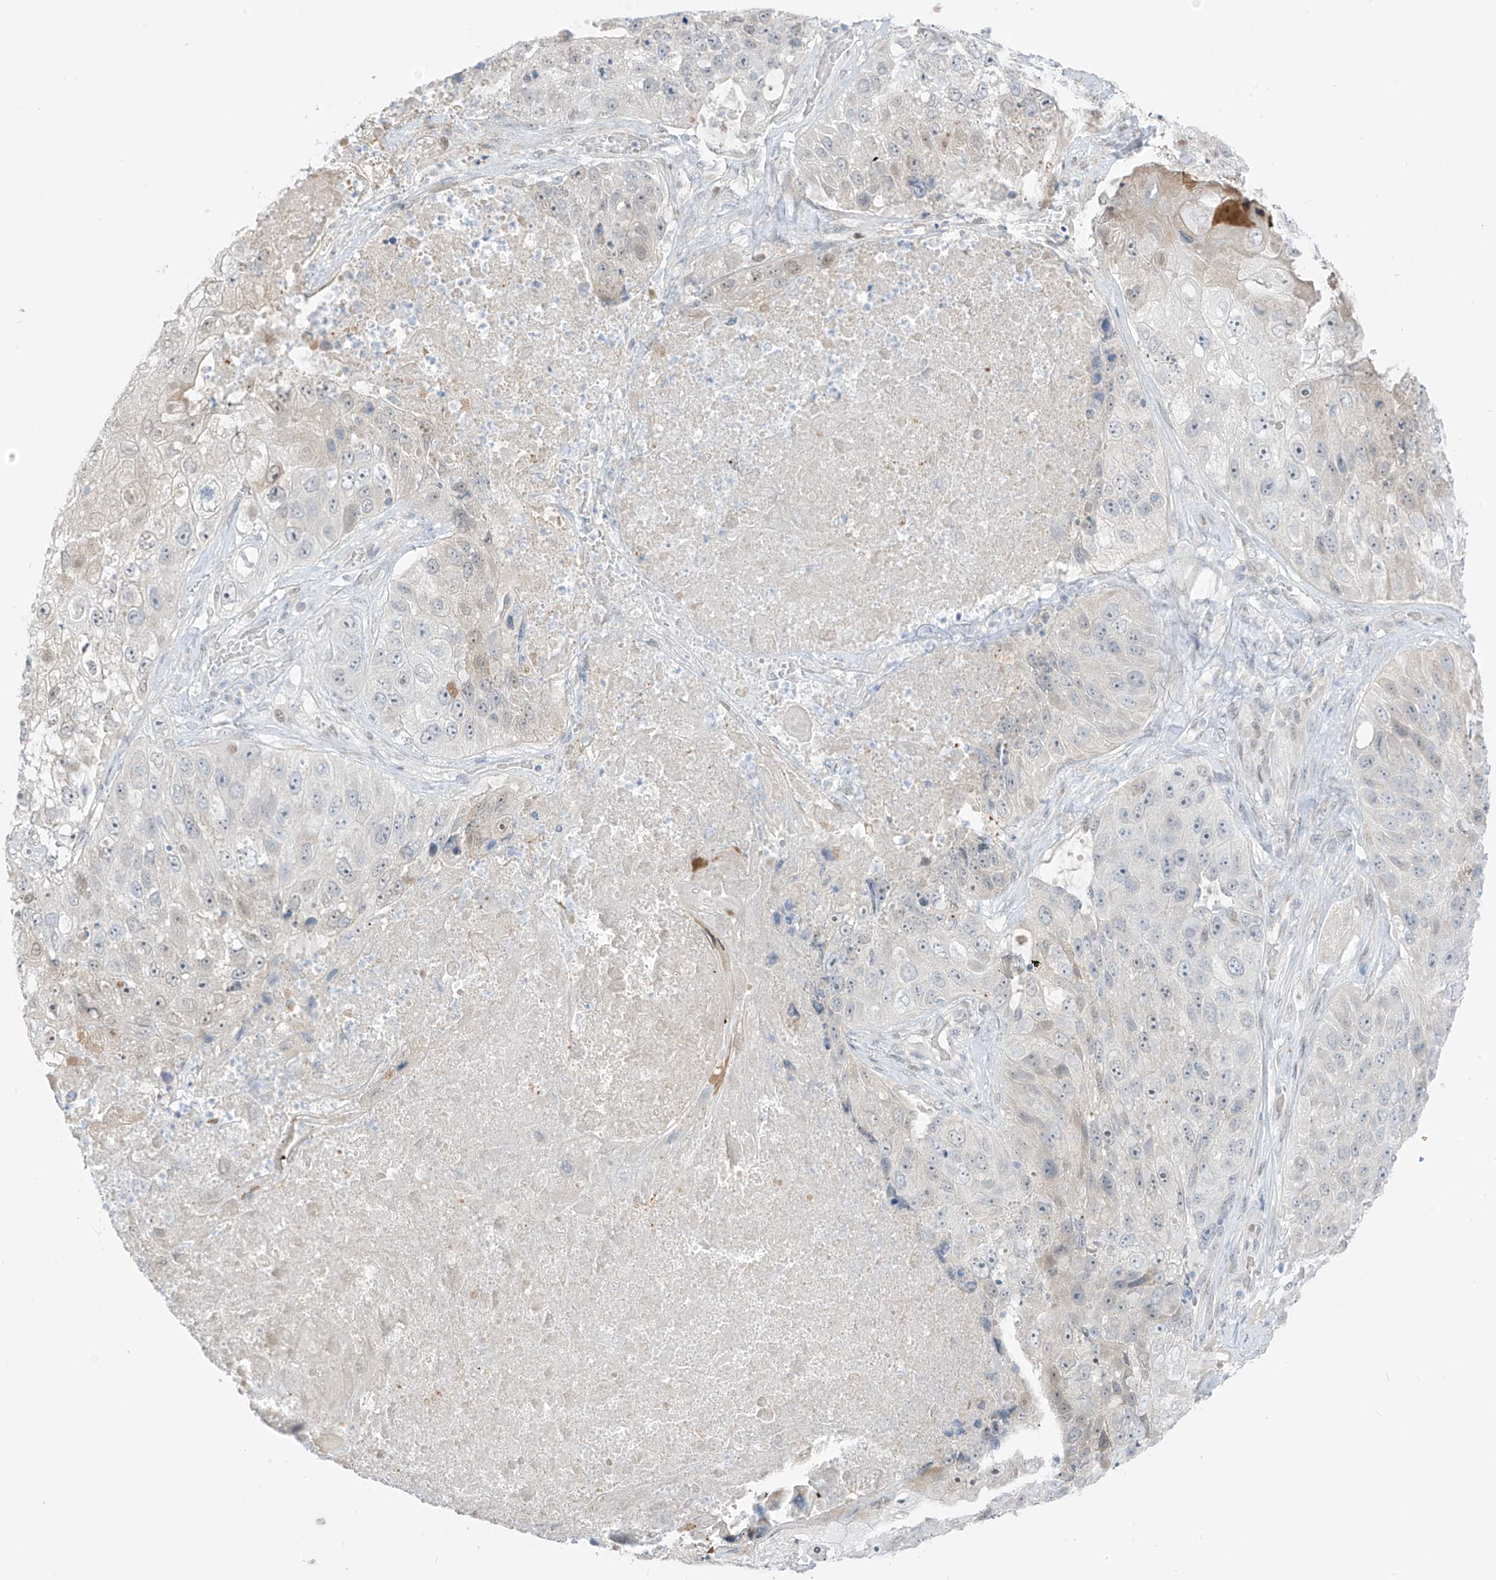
{"staining": {"intensity": "negative", "quantity": "none", "location": "none"}, "tissue": "lung cancer", "cell_type": "Tumor cells", "image_type": "cancer", "snomed": [{"axis": "morphology", "description": "Squamous cell carcinoma, NOS"}, {"axis": "topography", "description": "Lung"}], "caption": "Tumor cells show no significant protein positivity in squamous cell carcinoma (lung).", "gene": "ASPRV1", "patient": {"sex": "male", "age": 61}}